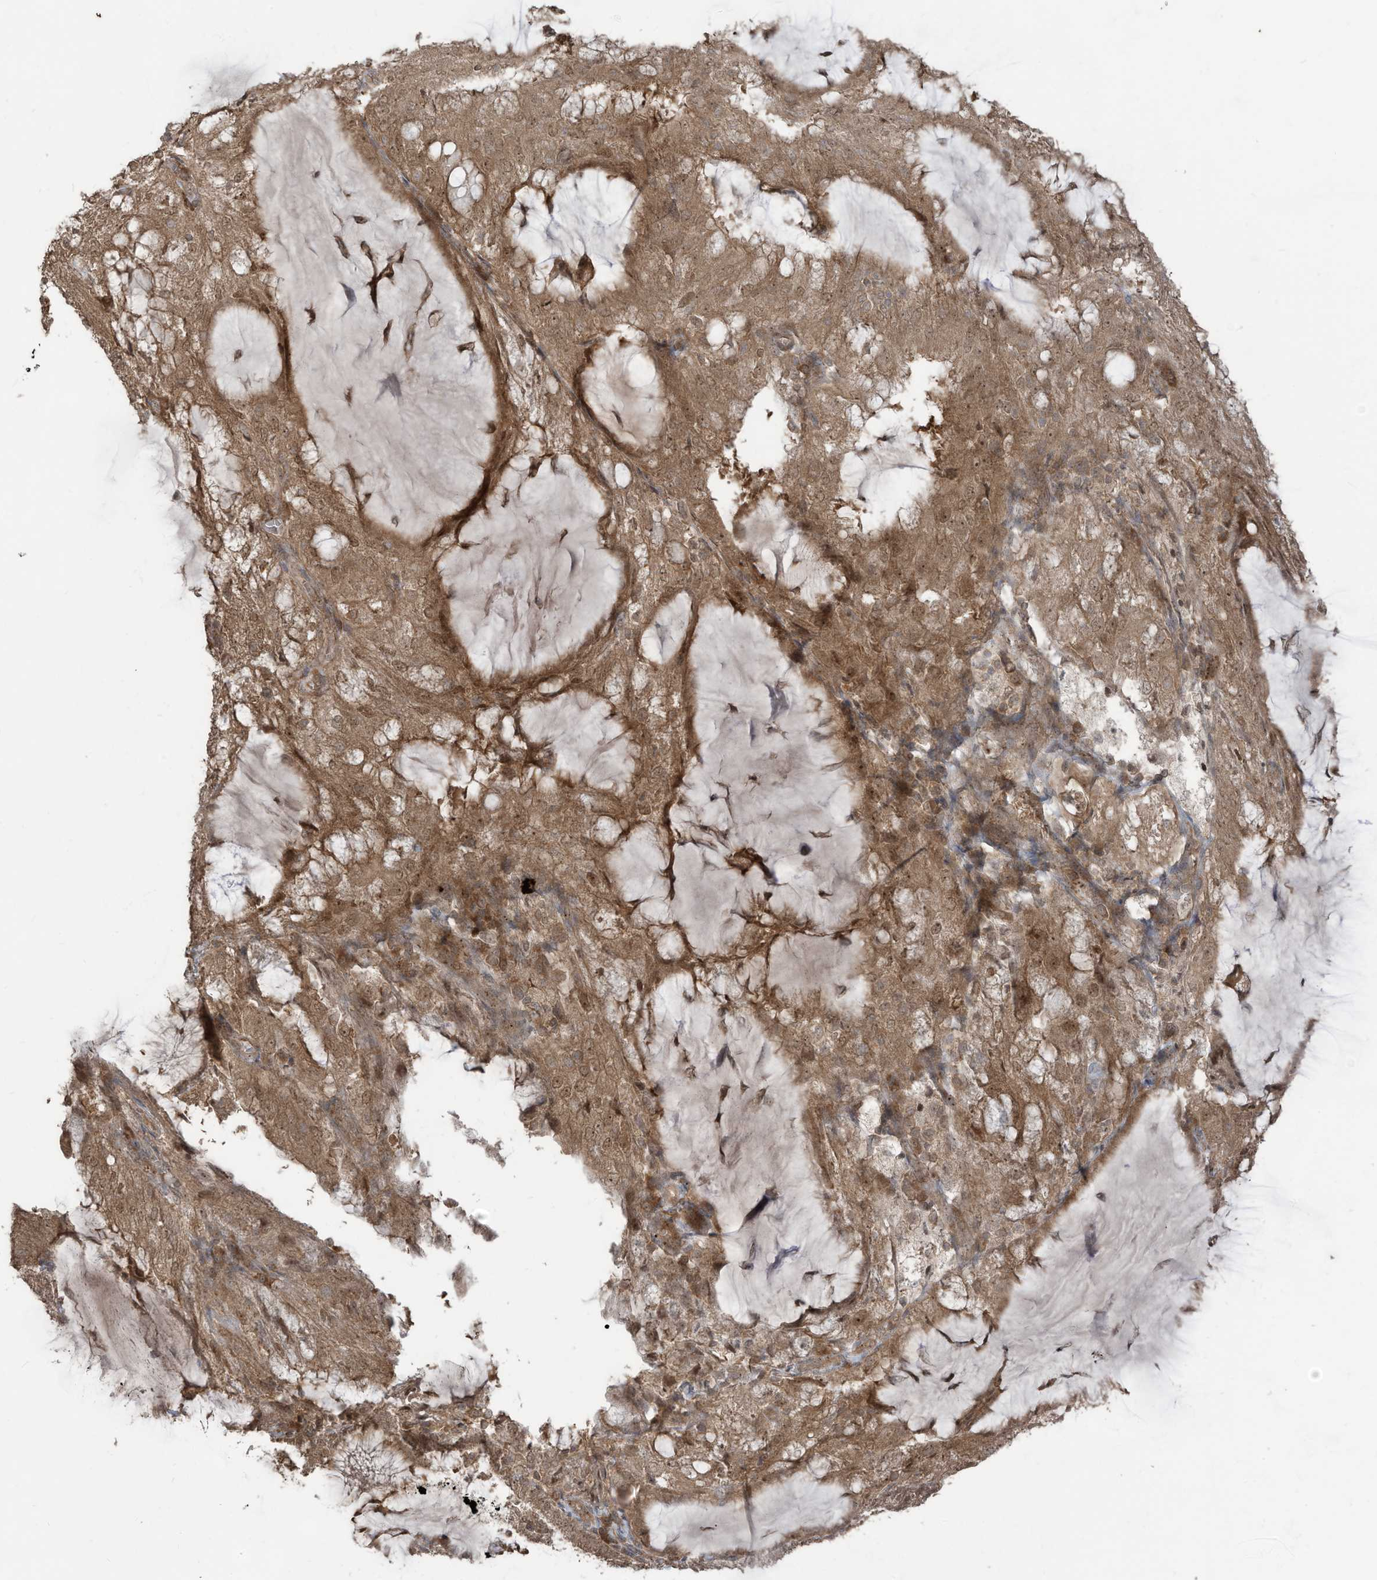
{"staining": {"intensity": "moderate", "quantity": ">75%", "location": "cytoplasmic/membranous"}, "tissue": "endometrial cancer", "cell_type": "Tumor cells", "image_type": "cancer", "snomed": [{"axis": "morphology", "description": "Adenocarcinoma, NOS"}, {"axis": "topography", "description": "Endometrium"}], "caption": "Adenocarcinoma (endometrial) was stained to show a protein in brown. There is medium levels of moderate cytoplasmic/membranous positivity in about >75% of tumor cells. Nuclei are stained in blue.", "gene": "CARF", "patient": {"sex": "female", "age": 81}}